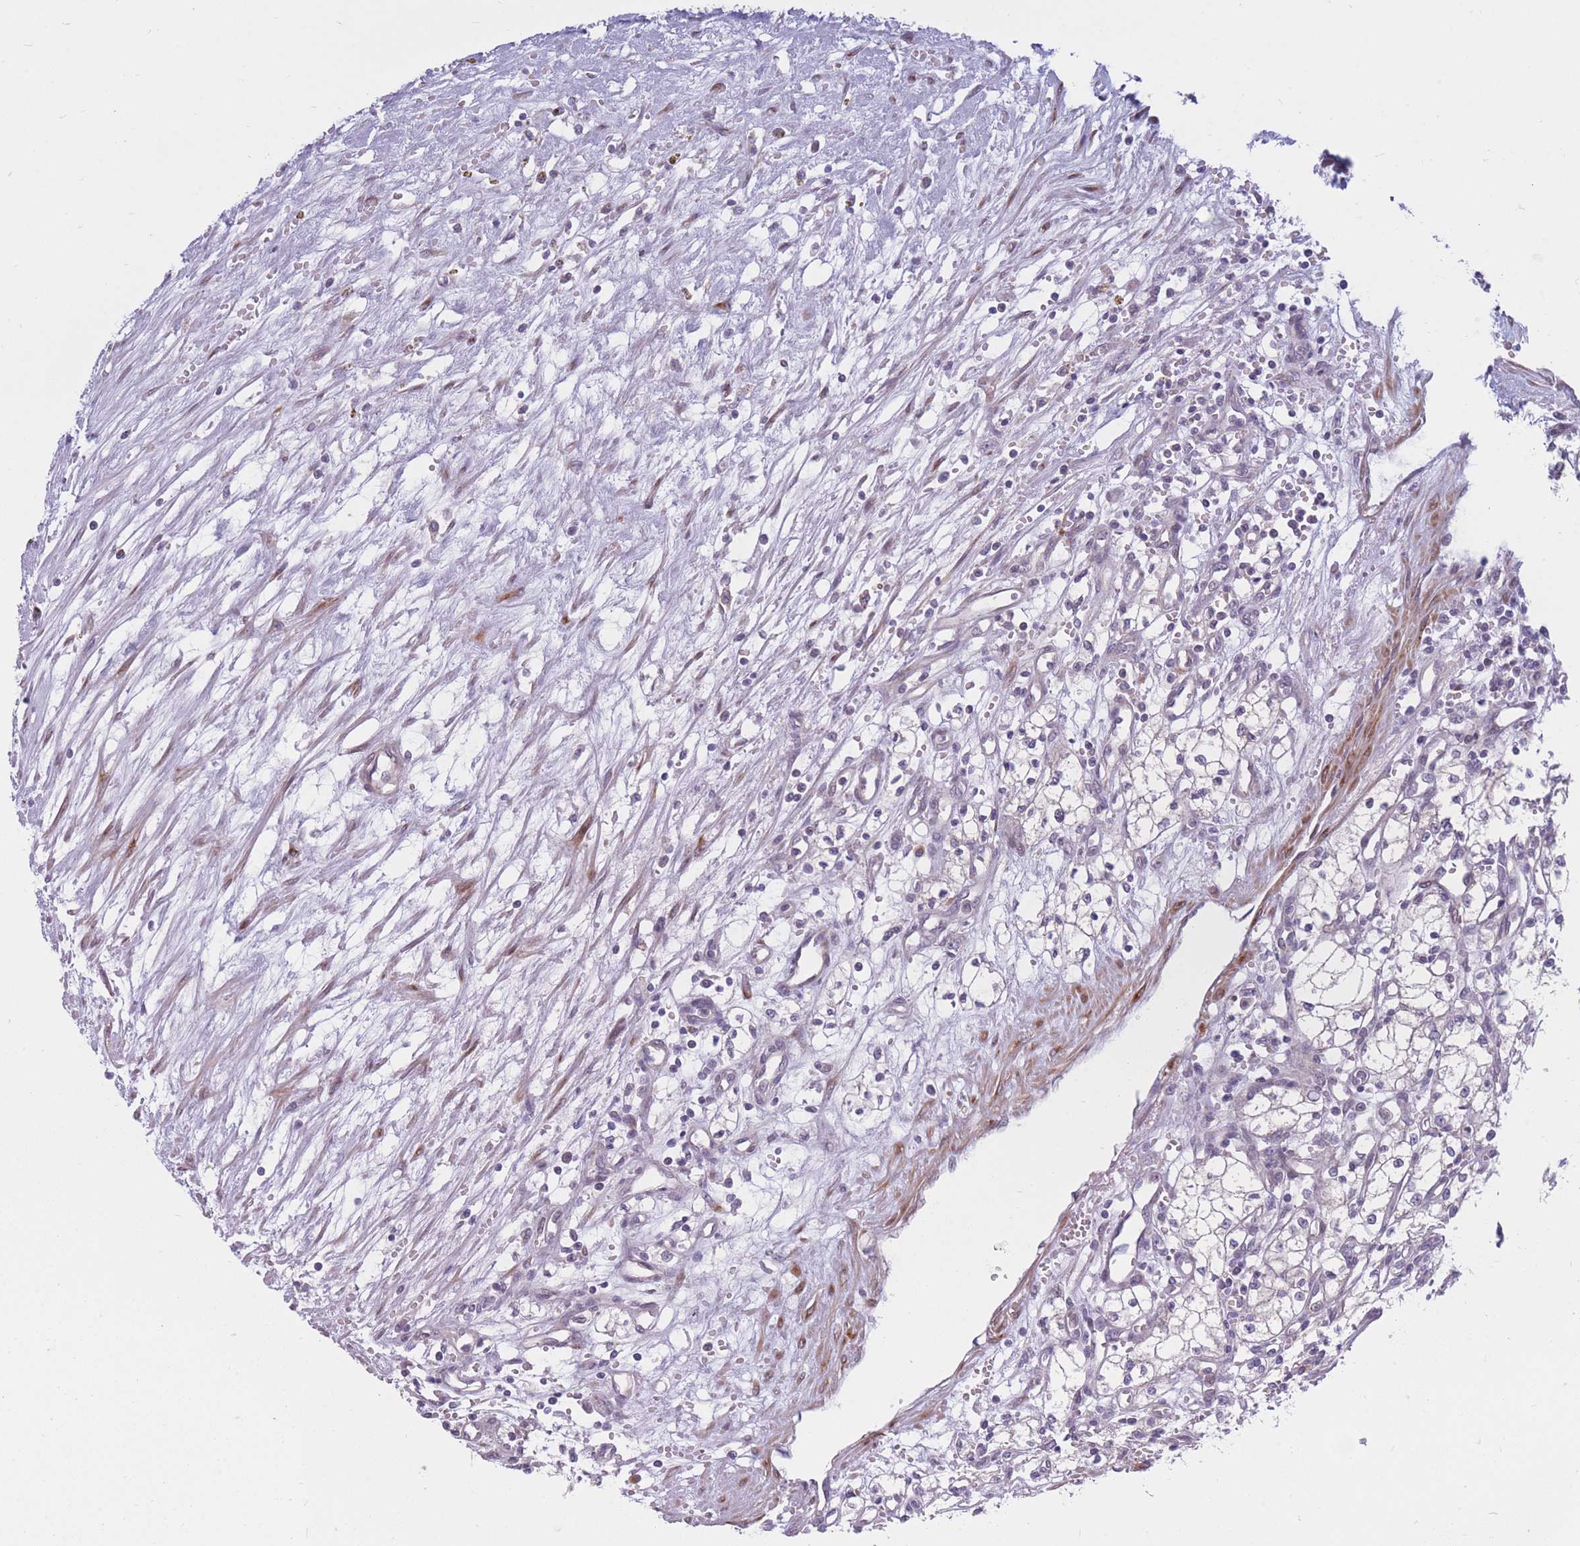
{"staining": {"intensity": "negative", "quantity": "none", "location": "none"}, "tissue": "renal cancer", "cell_type": "Tumor cells", "image_type": "cancer", "snomed": [{"axis": "morphology", "description": "Adenocarcinoma, NOS"}, {"axis": "topography", "description": "Kidney"}], "caption": "High magnification brightfield microscopy of adenocarcinoma (renal) stained with DAB (brown) and counterstained with hematoxylin (blue): tumor cells show no significant positivity.", "gene": "CCNQ", "patient": {"sex": "male", "age": 59}}